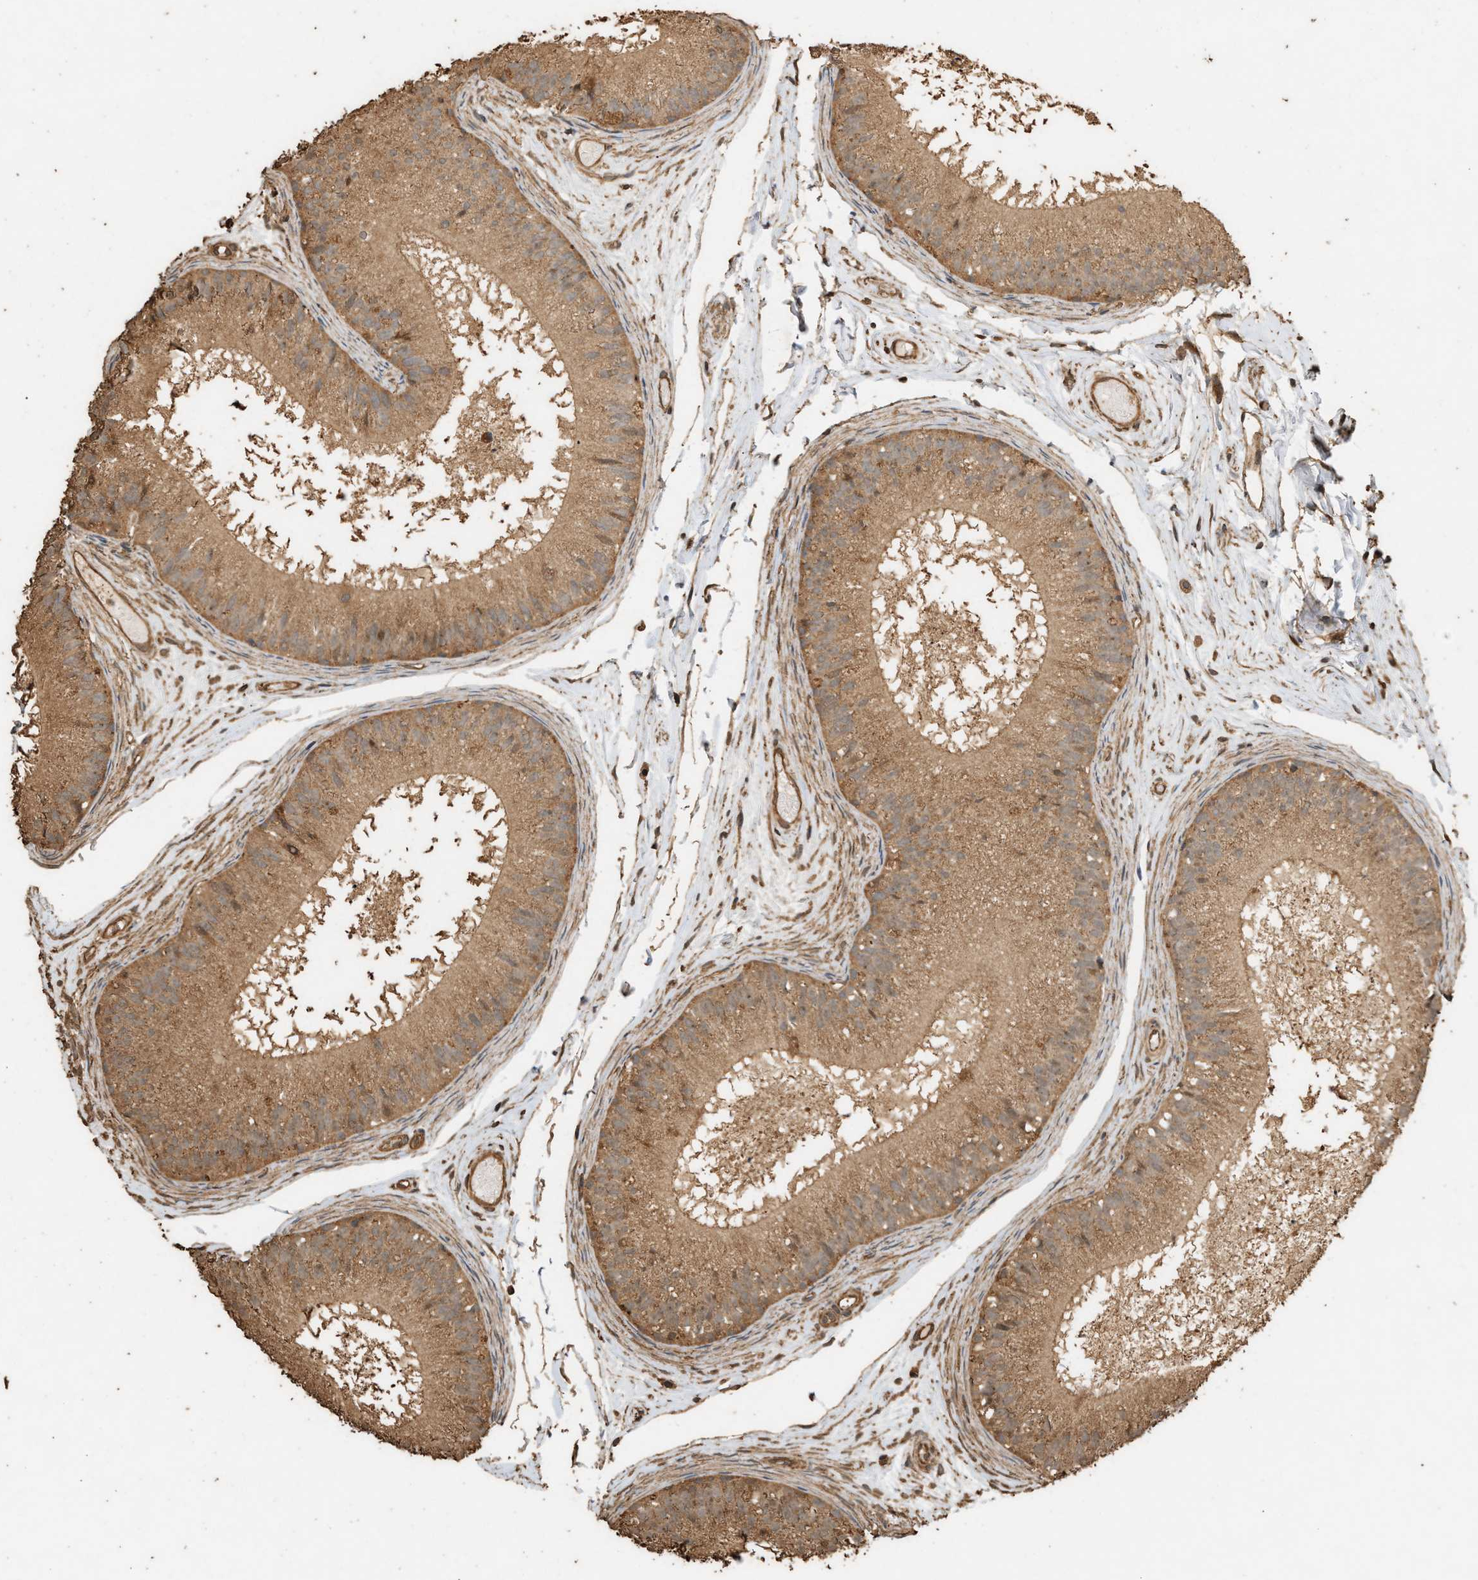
{"staining": {"intensity": "moderate", "quantity": ">75%", "location": "cytoplasmic/membranous"}, "tissue": "epididymis", "cell_type": "Glandular cells", "image_type": "normal", "snomed": [{"axis": "morphology", "description": "Normal tissue, NOS"}, {"axis": "topography", "description": "Epididymis"}], "caption": "This histopathology image reveals benign epididymis stained with immunohistochemistry to label a protein in brown. The cytoplasmic/membranous of glandular cells show moderate positivity for the protein. Nuclei are counter-stained blue.", "gene": "DCAF7", "patient": {"sex": "male", "age": 46}}